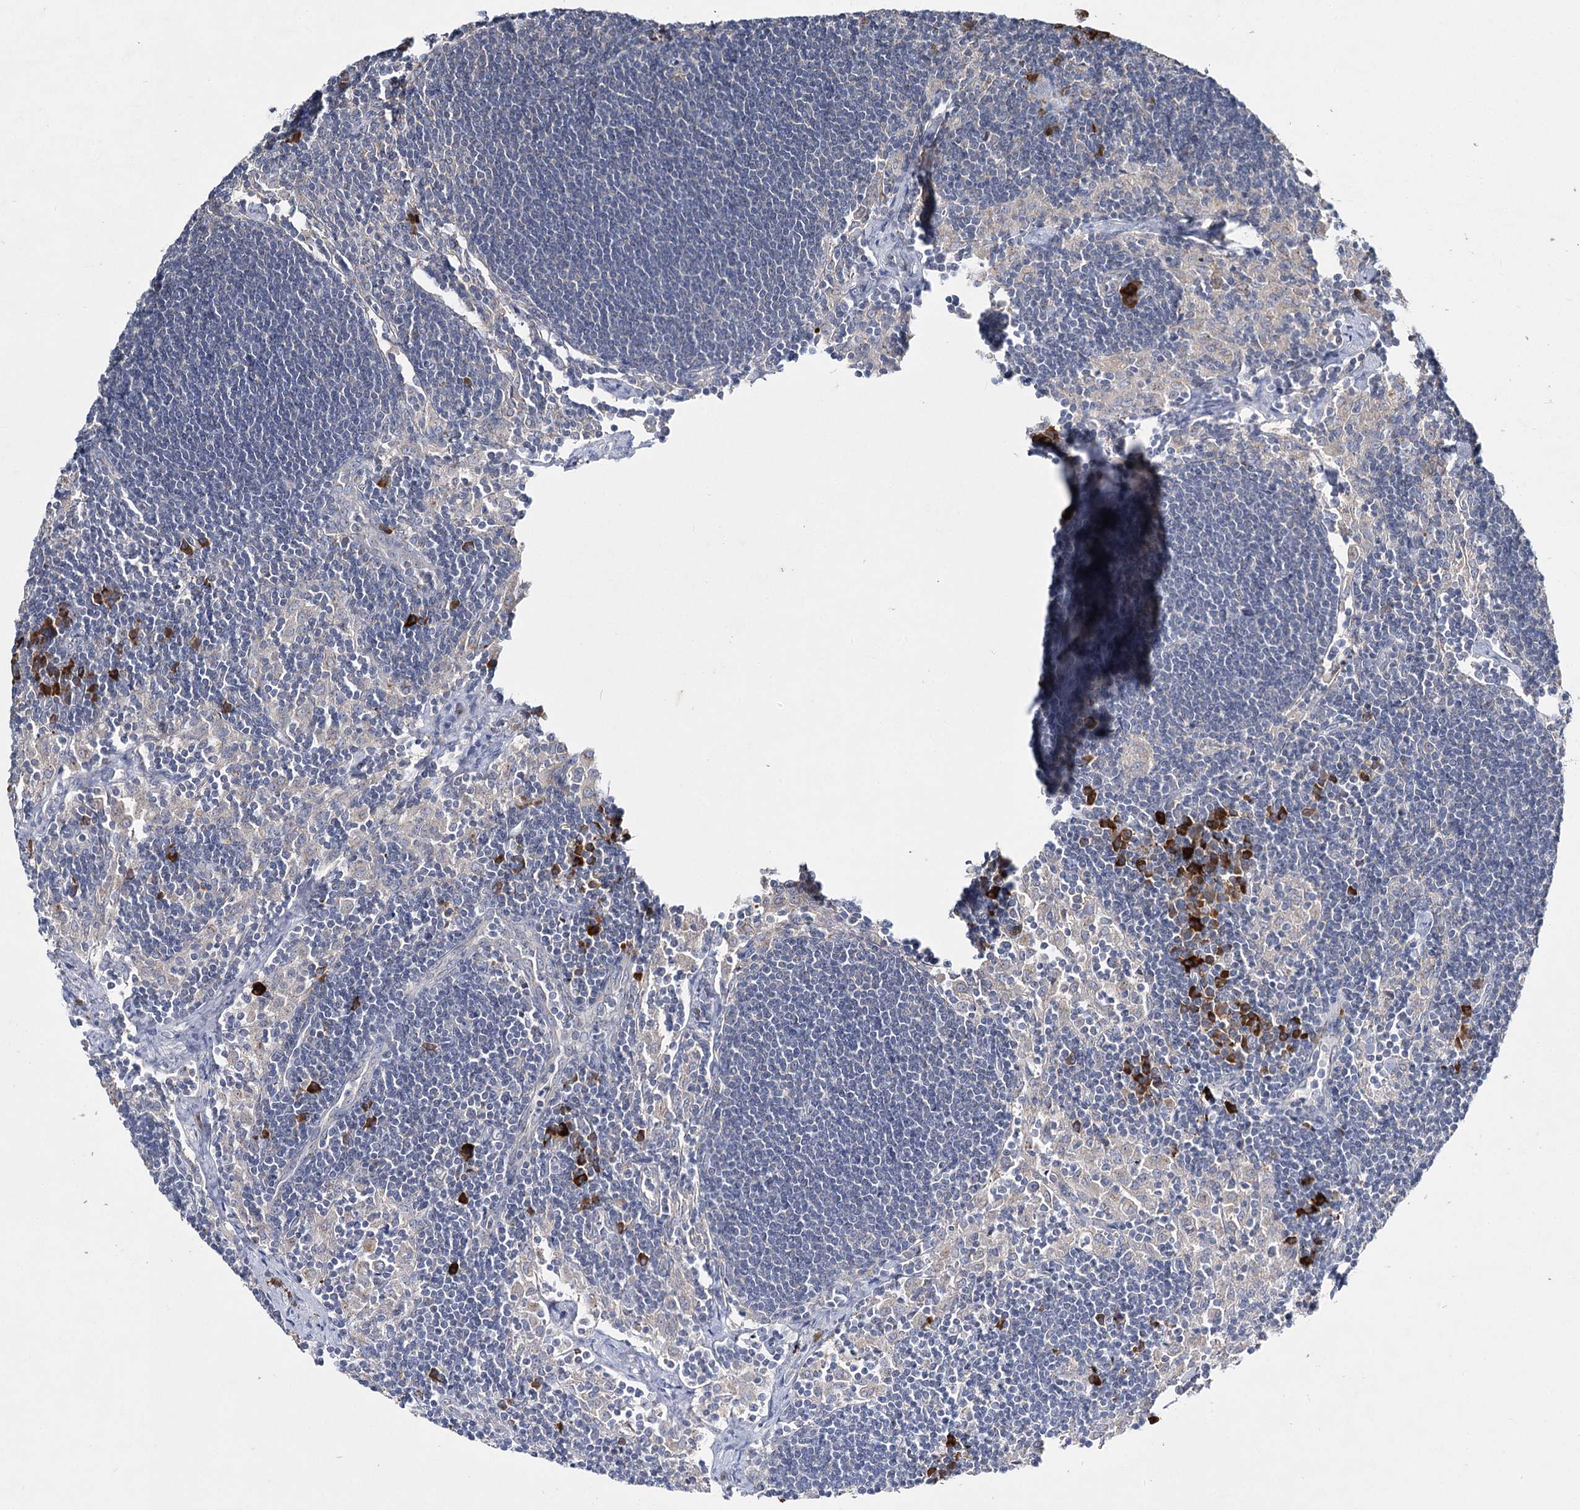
{"staining": {"intensity": "moderate", "quantity": "<25%", "location": "cytoplasmic/membranous"}, "tissue": "lymph node", "cell_type": "Germinal center cells", "image_type": "normal", "snomed": [{"axis": "morphology", "description": "Normal tissue, NOS"}, {"axis": "topography", "description": "Lymph node"}], "caption": "IHC (DAB (3,3'-diaminobenzidine)) staining of unremarkable human lymph node demonstrates moderate cytoplasmic/membranous protein staining in about <25% of germinal center cells. The protein is shown in brown color, while the nuclei are stained blue.", "gene": "IL1RAP", "patient": {"sex": "male", "age": 24}}